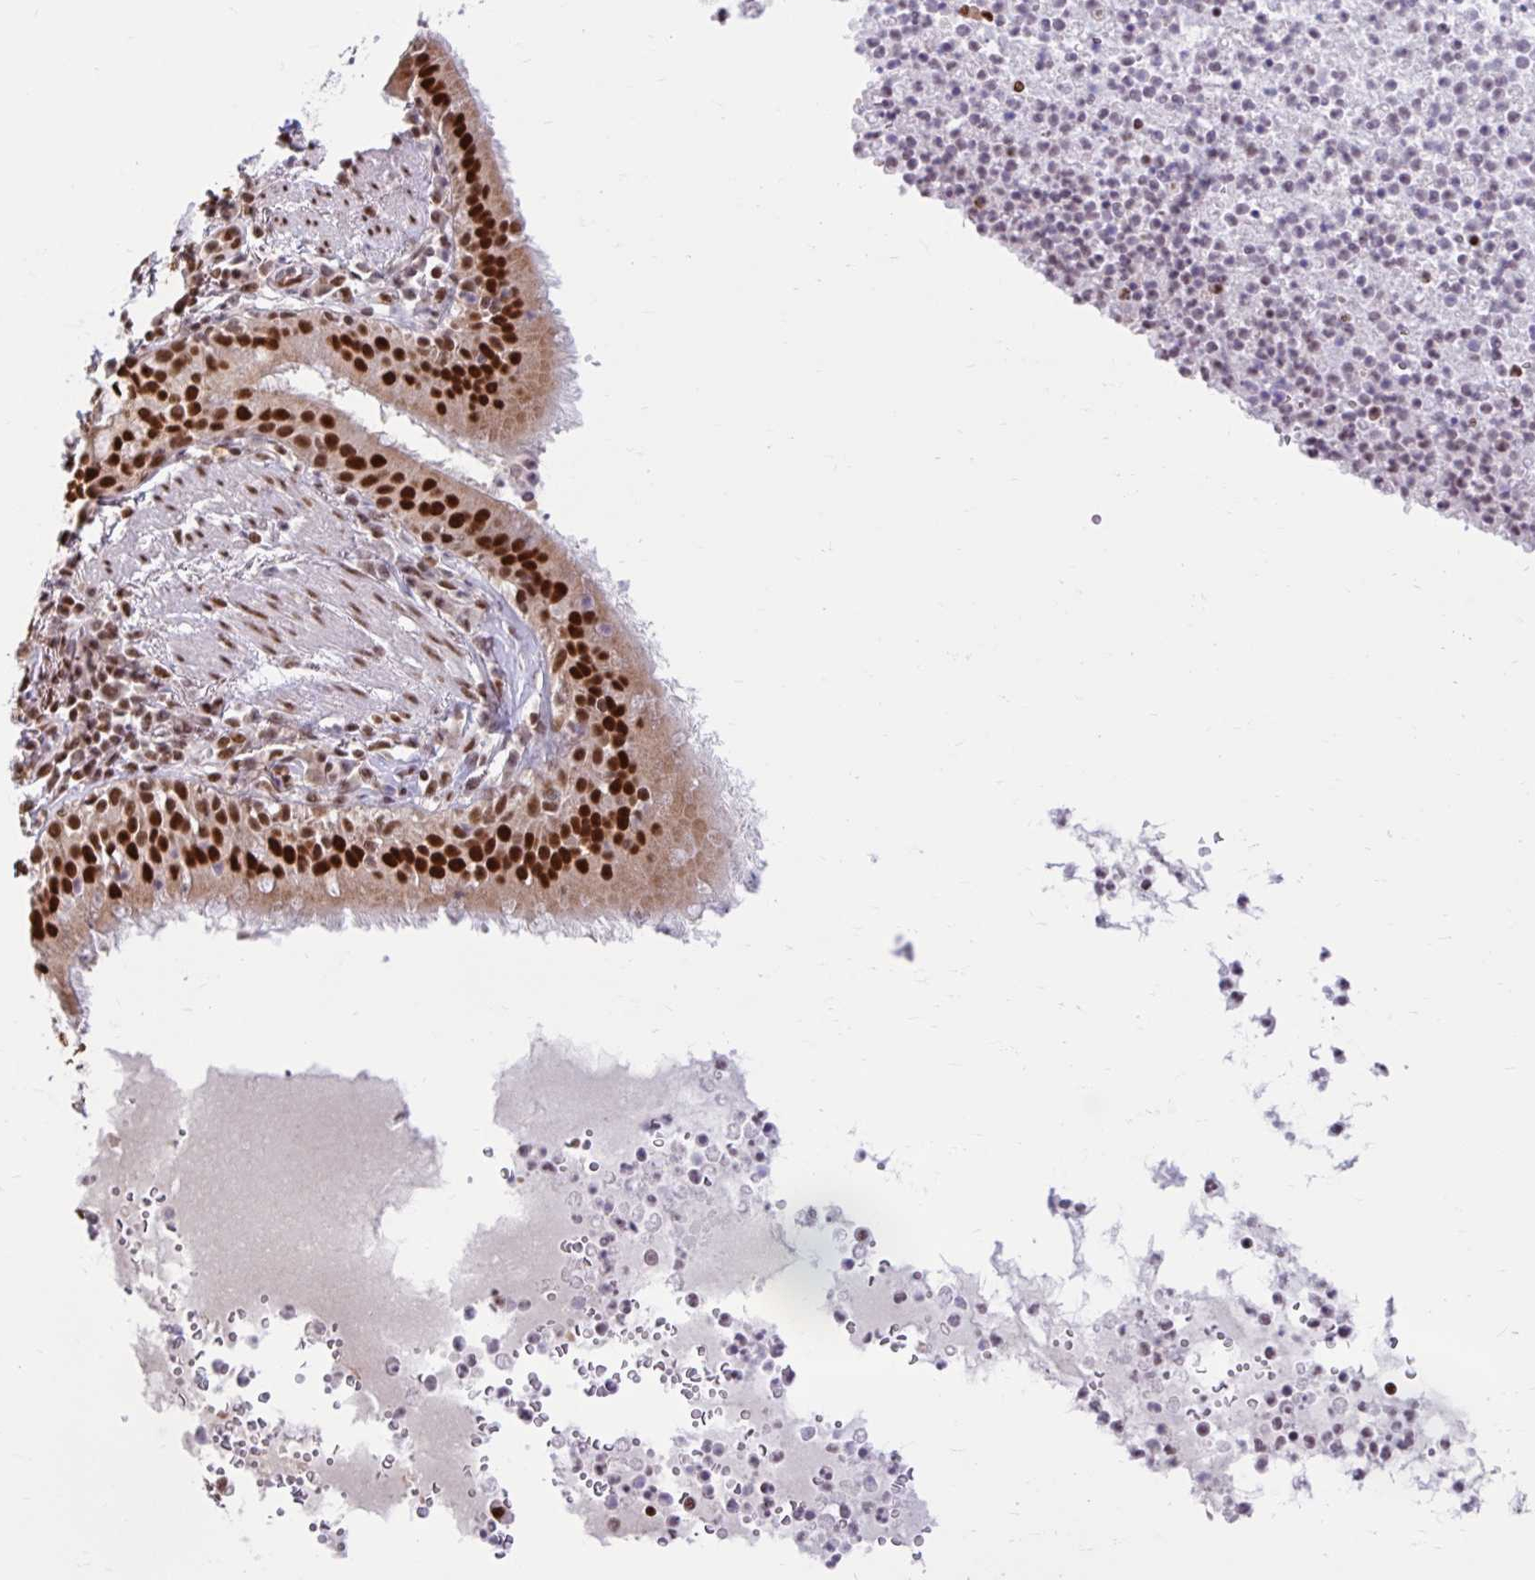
{"staining": {"intensity": "strong", "quantity": ">75%", "location": "nuclear"}, "tissue": "bronchus", "cell_type": "Respiratory epithelial cells", "image_type": "normal", "snomed": [{"axis": "morphology", "description": "Normal tissue, NOS"}, {"axis": "topography", "description": "Cartilage tissue"}, {"axis": "topography", "description": "Bronchus"}], "caption": "High-power microscopy captured an immunohistochemistry (IHC) image of unremarkable bronchus, revealing strong nuclear positivity in approximately >75% of respiratory epithelial cells. The protein is shown in brown color, while the nuclei are stained blue.", "gene": "ABCA9", "patient": {"sex": "male", "age": 56}}